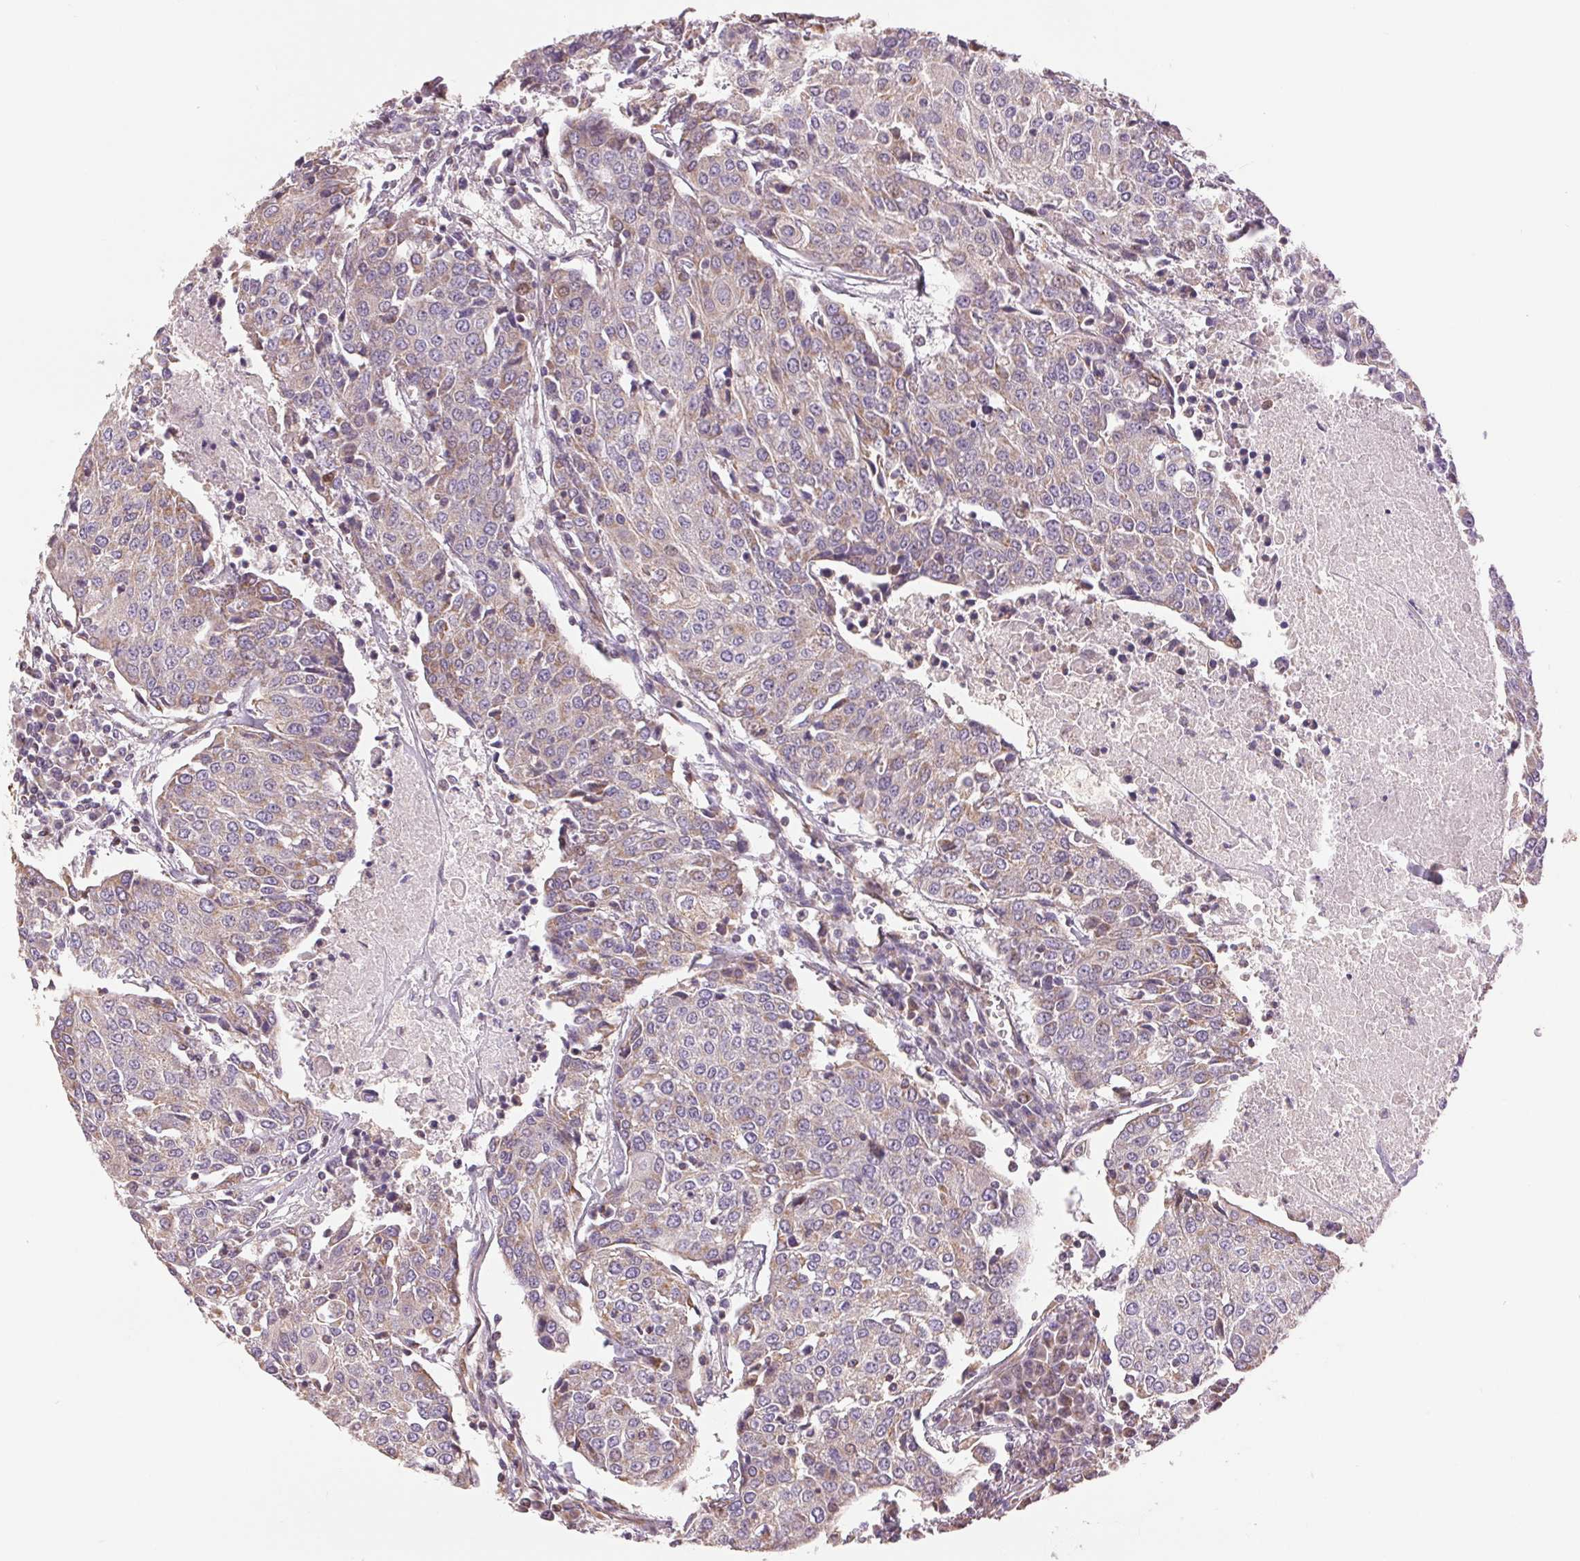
{"staining": {"intensity": "weak", "quantity": "<25%", "location": "cytoplasmic/membranous"}, "tissue": "urothelial cancer", "cell_type": "Tumor cells", "image_type": "cancer", "snomed": [{"axis": "morphology", "description": "Urothelial carcinoma, High grade"}, {"axis": "topography", "description": "Urinary bladder"}], "caption": "This image is of urothelial cancer stained with immunohistochemistry (IHC) to label a protein in brown with the nuclei are counter-stained blue. There is no expression in tumor cells.", "gene": "DGUOK", "patient": {"sex": "female", "age": 85}}